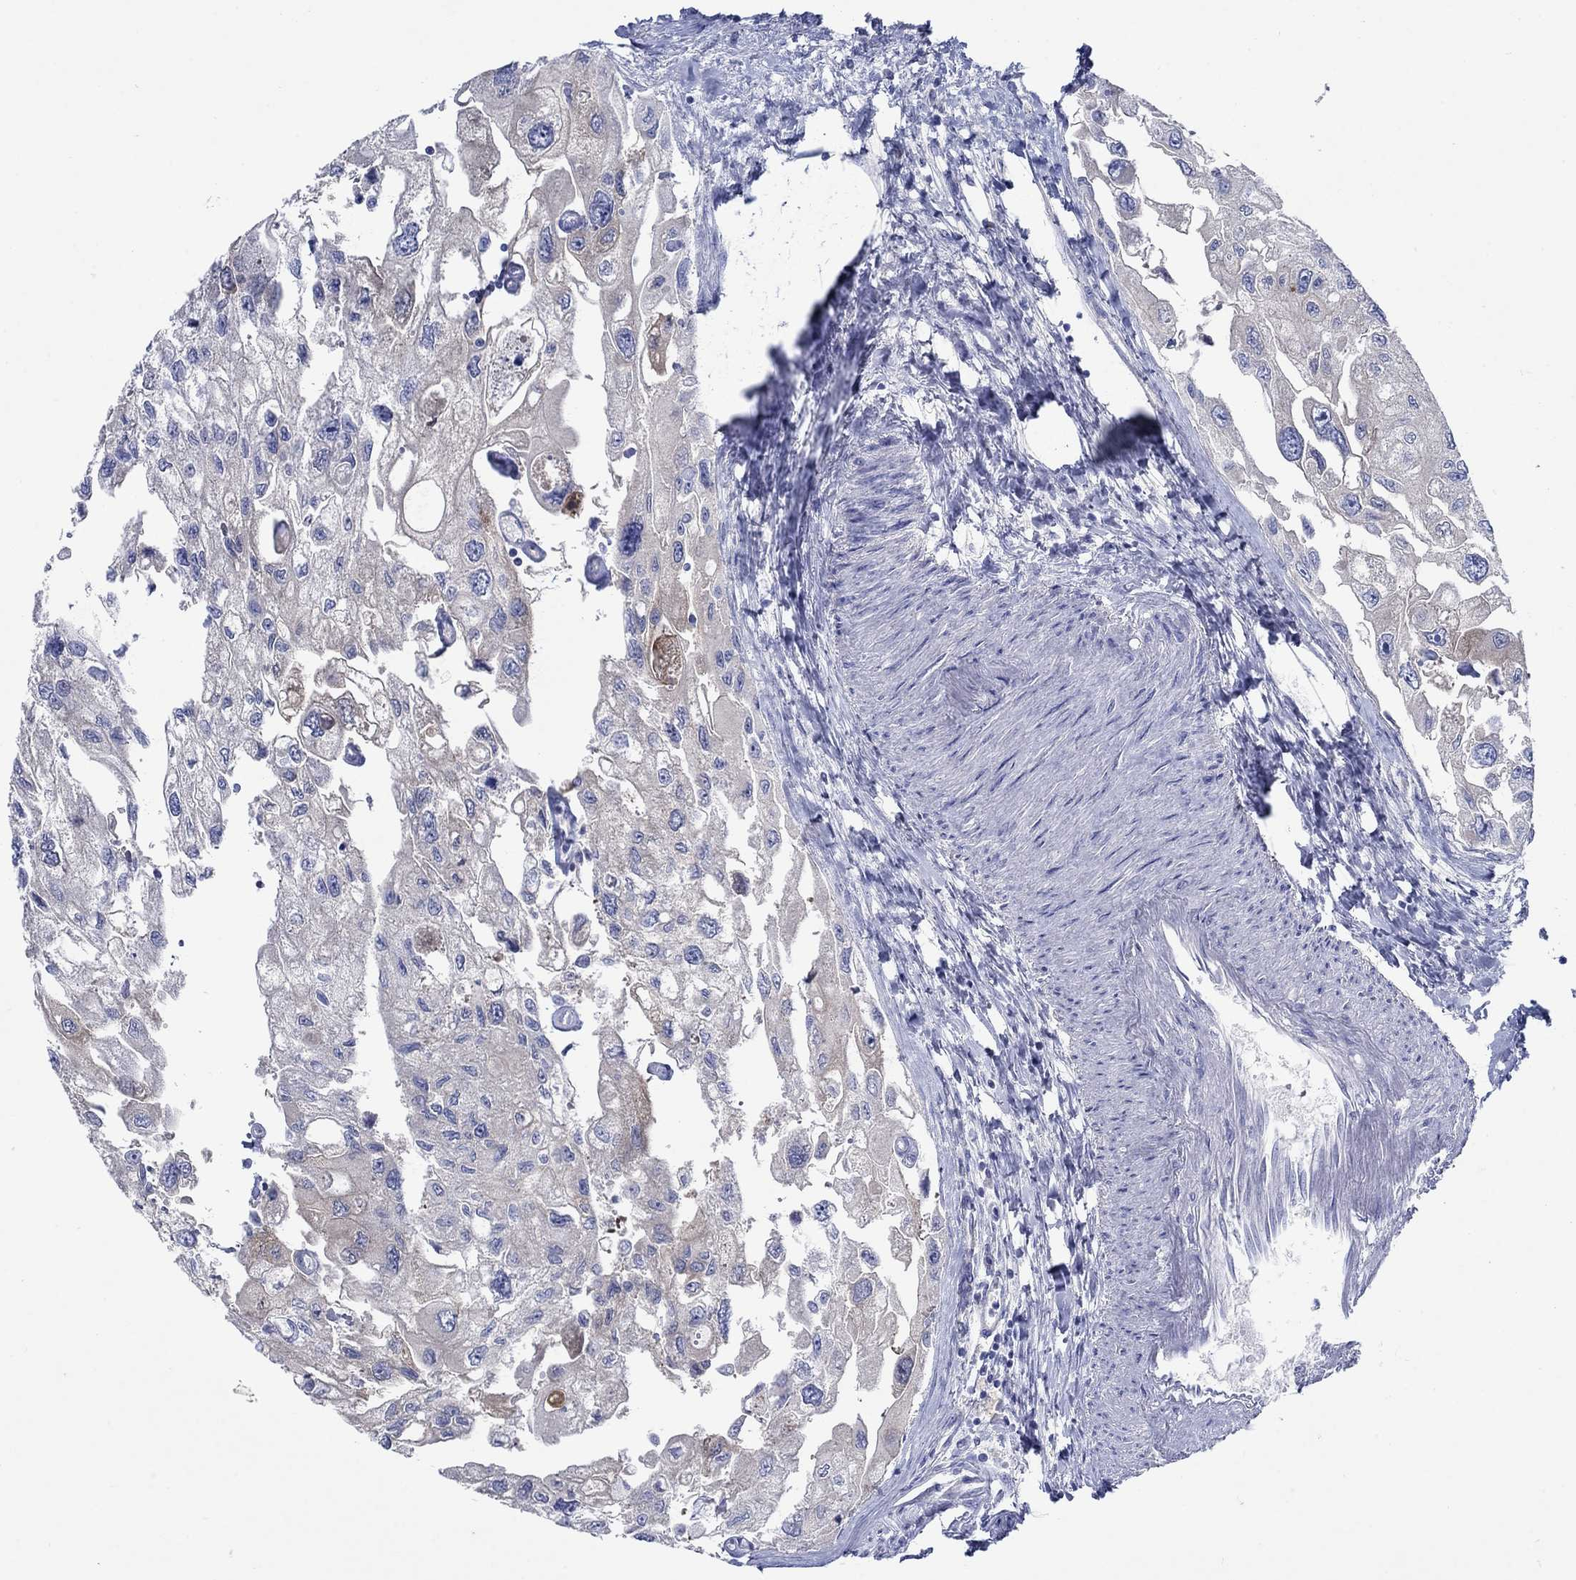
{"staining": {"intensity": "weak", "quantity": "<25%", "location": "cytoplasmic/membranous"}, "tissue": "urothelial cancer", "cell_type": "Tumor cells", "image_type": "cancer", "snomed": [{"axis": "morphology", "description": "Urothelial carcinoma, High grade"}, {"axis": "topography", "description": "Urinary bladder"}], "caption": "Tumor cells show no significant protein positivity in urothelial cancer.", "gene": "TRIM16", "patient": {"sex": "male", "age": 59}}